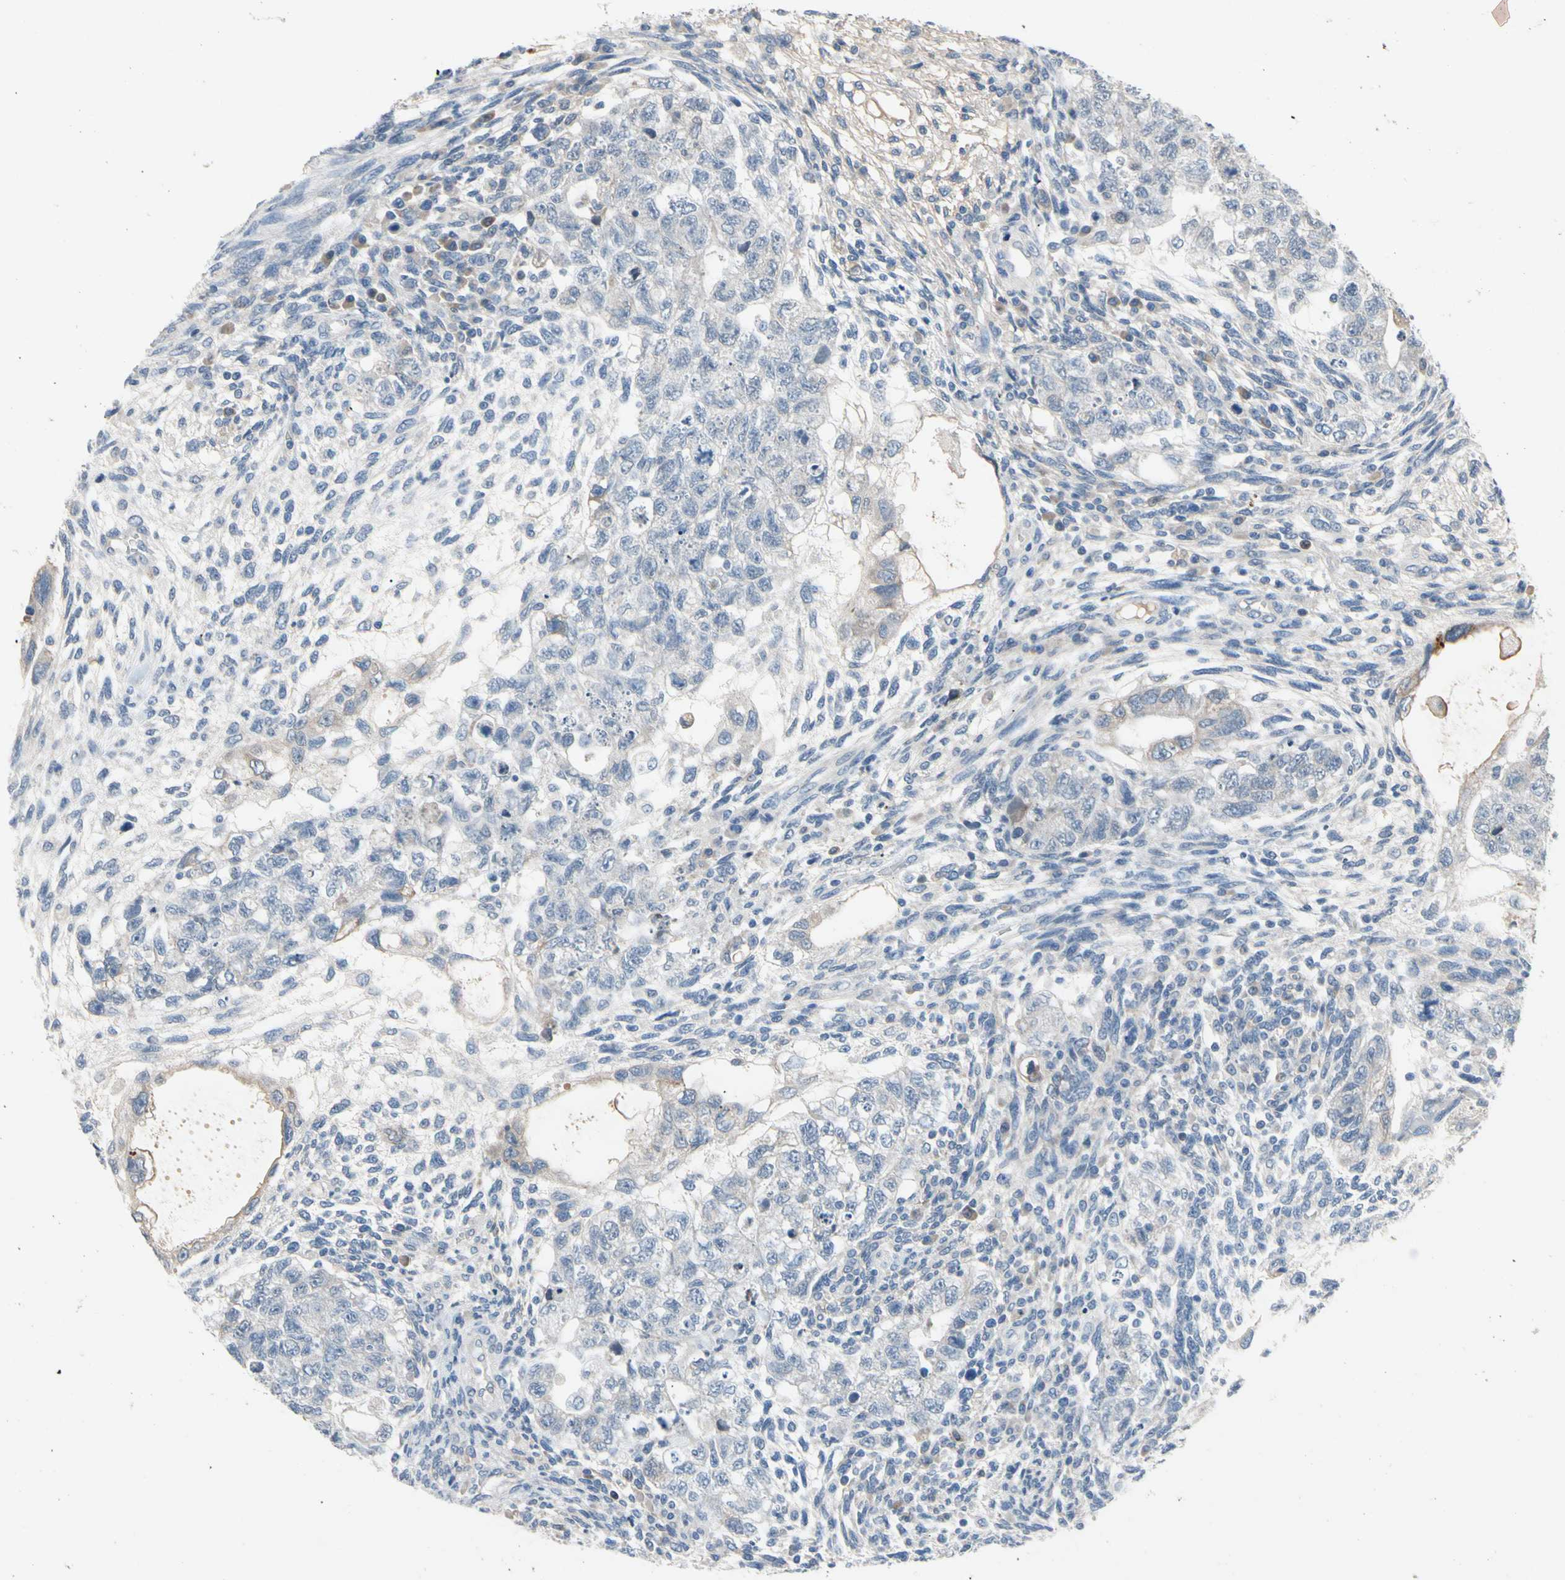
{"staining": {"intensity": "negative", "quantity": "none", "location": "none"}, "tissue": "testis cancer", "cell_type": "Tumor cells", "image_type": "cancer", "snomed": [{"axis": "morphology", "description": "Normal tissue, NOS"}, {"axis": "morphology", "description": "Carcinoma, Embryonal, NOS"}, {"axis": "topography", "description": "Testis"}], "caption": "IHC image of neoplastic tissue: testis embryonal carcinoma stained with DAB (3,3'-diaminobenzidine) shows no significant protein staining in tumor cells. Brightfield microscopy of IHC stained with DAB (brown) and hematoxylin (blue), captured at high magnification.", "gene": "PIP5K1B", "patient": {"sex": "male", "age": 36}}